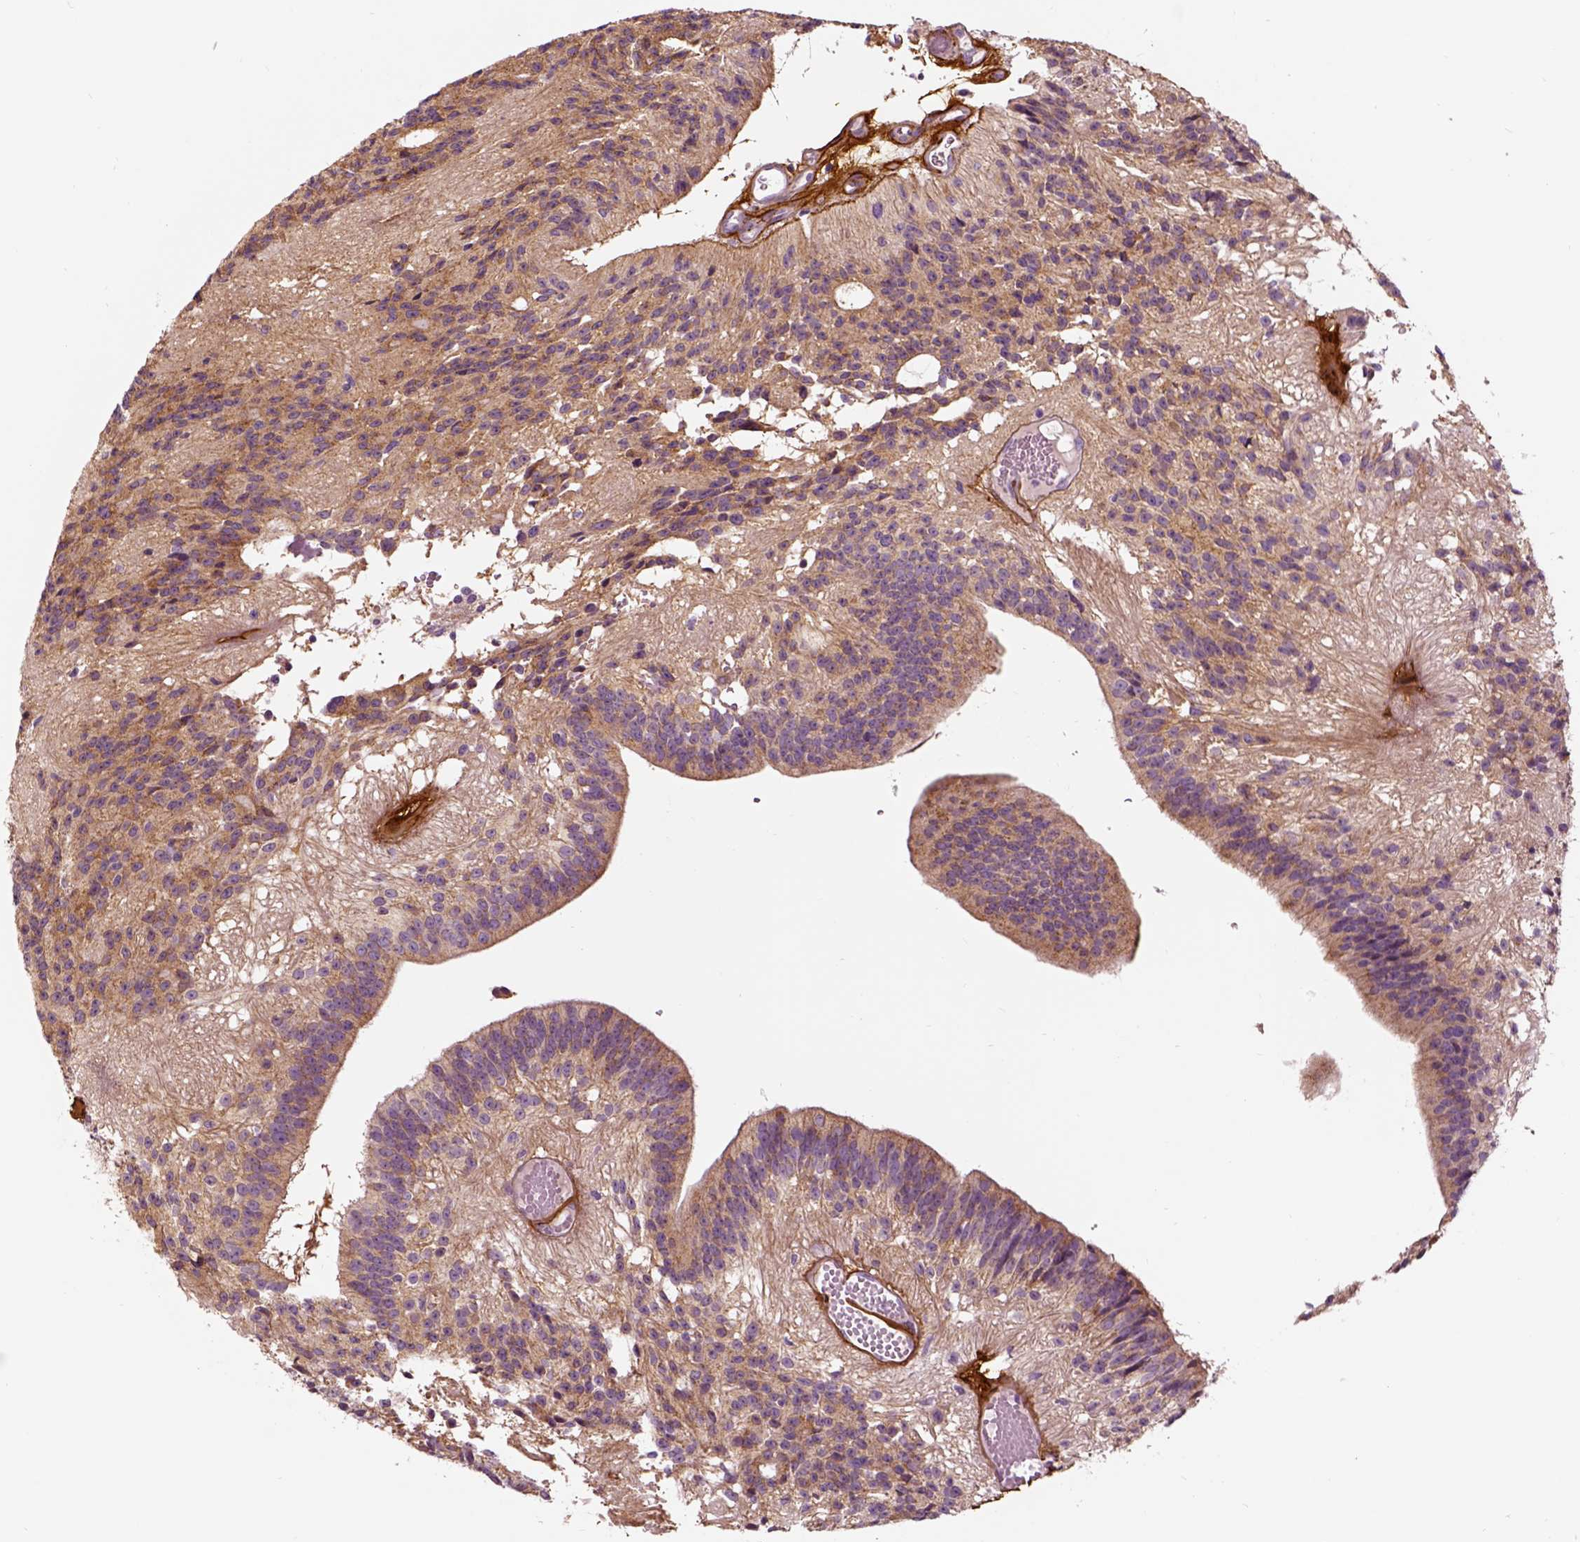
{"staining": {"intensity": "weak", "quantity": ">75%", "location": "cytoplasmic/membranous"}, "tissue": "glioma", "cell_type": "Tumor cells", "image_type": "cancer", "snomed": [{"axis": "morphology", "description": "Glioma, malignant, Low grade"}, {"axis": "topography", "description": "Brain"}], "caption": "This micrograph displays immunohistochemistry (IHC) staining of glioma, with low weak cytoplasmic/membranous positivity in approximately >75% of tumor cells.", "gene": "COL6A2", "patient": {"sex": "male", "age": 31}}